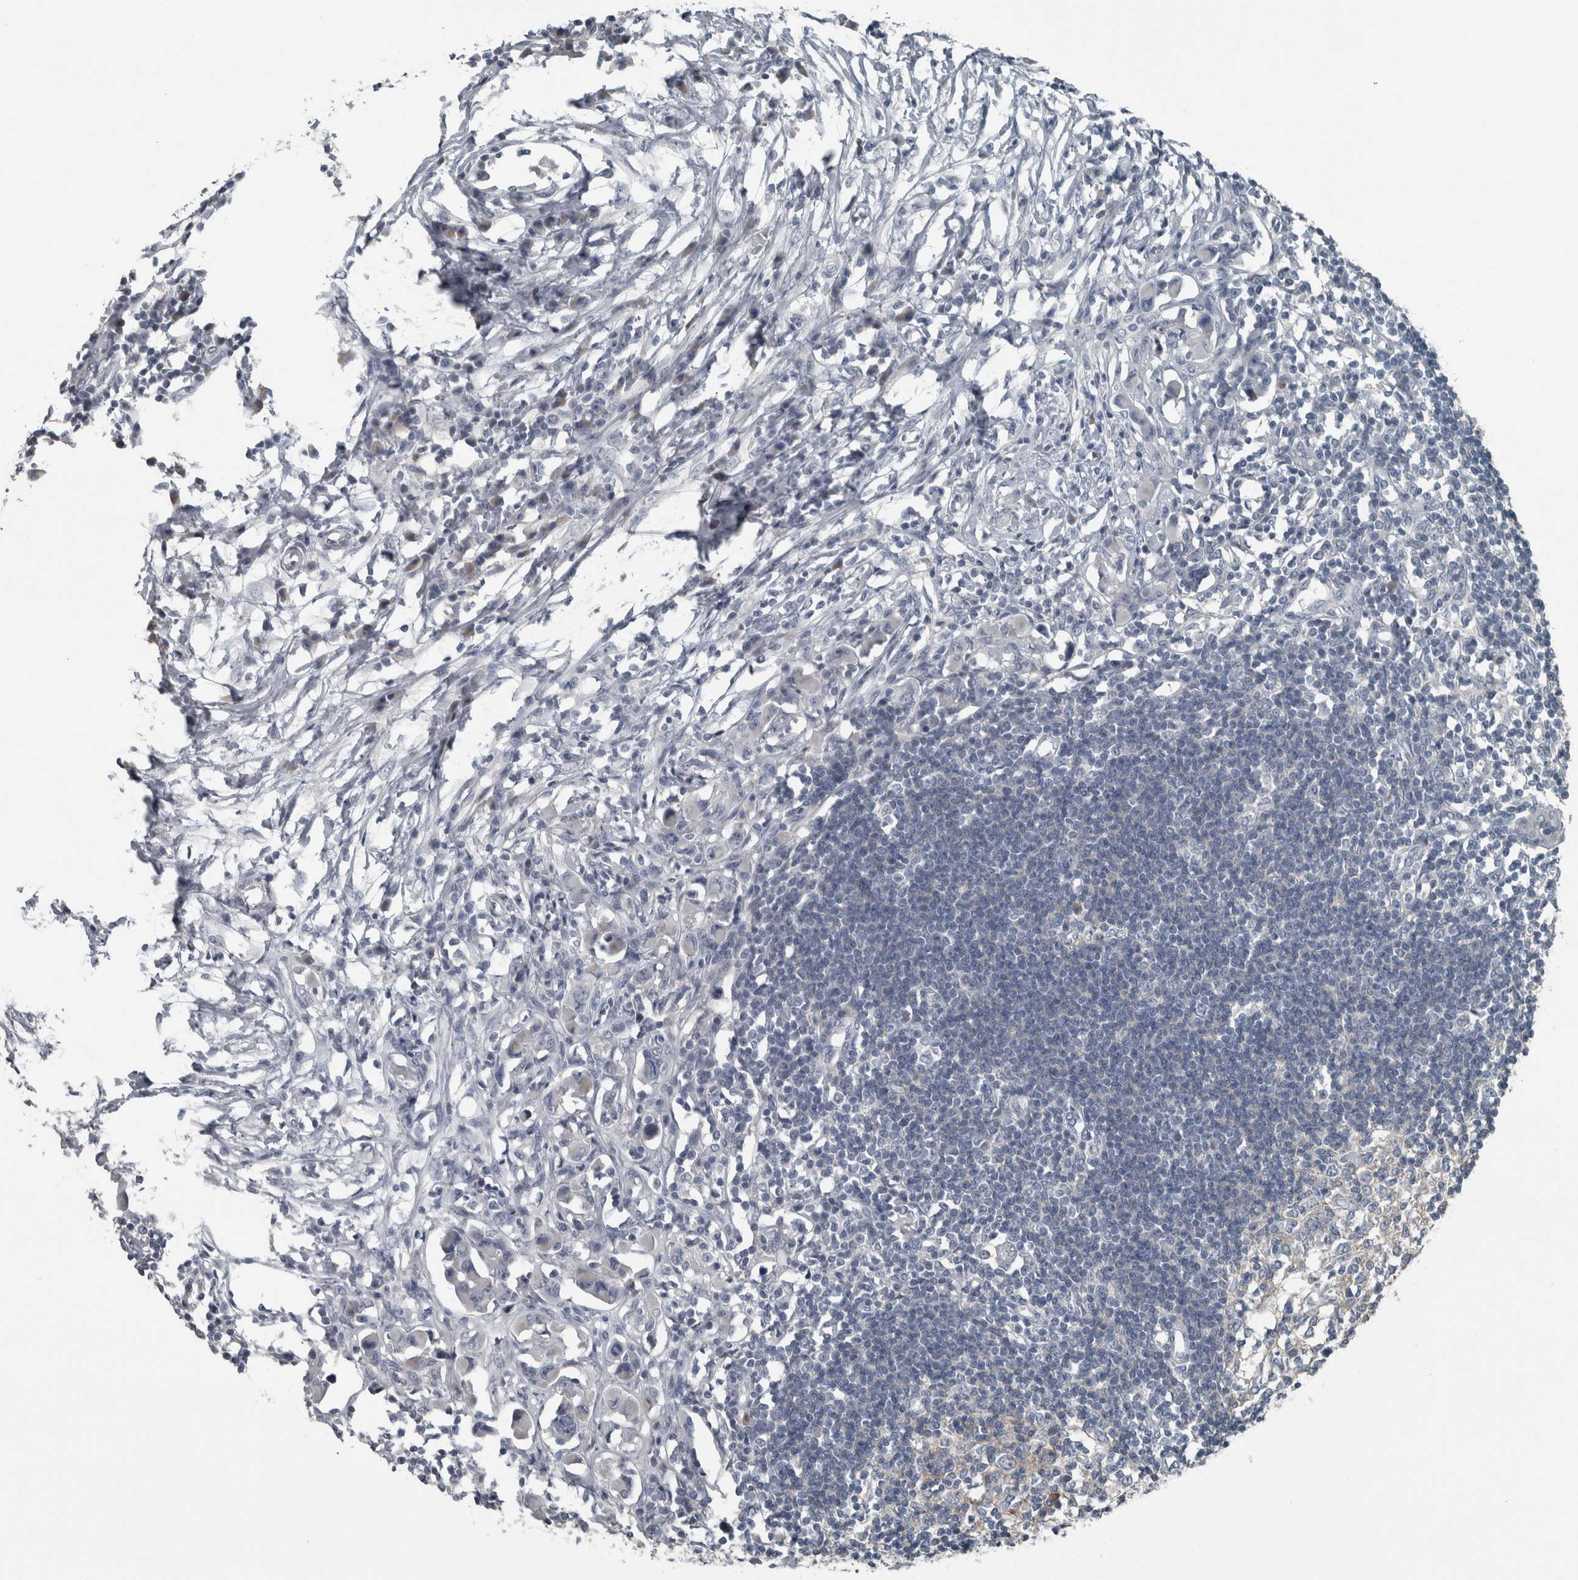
{"staining": {"intensity": "moderate", "quantity": "<25%", "location": "cytoplasmic/membranous"}, "tissue": "lymph node", "cell_type": "Germinal center cells", "image_type": "normal", "snomed": [{"axis": "morphology", "description": "Normal tissue, NOS"}, {"axis": "morphology", "description": "Malignant melanoma, Metastatic site"}, {"axis": "topography", "description": "Lymph node"}], "caption": "The photomicrograph exhibits a brown stain indicating the presence of a protein in the cytoplasmic/membranous of germinal center cells in lymph node.", "gene": "KRT20", "patient": {"sex": "male", "age": 41}}